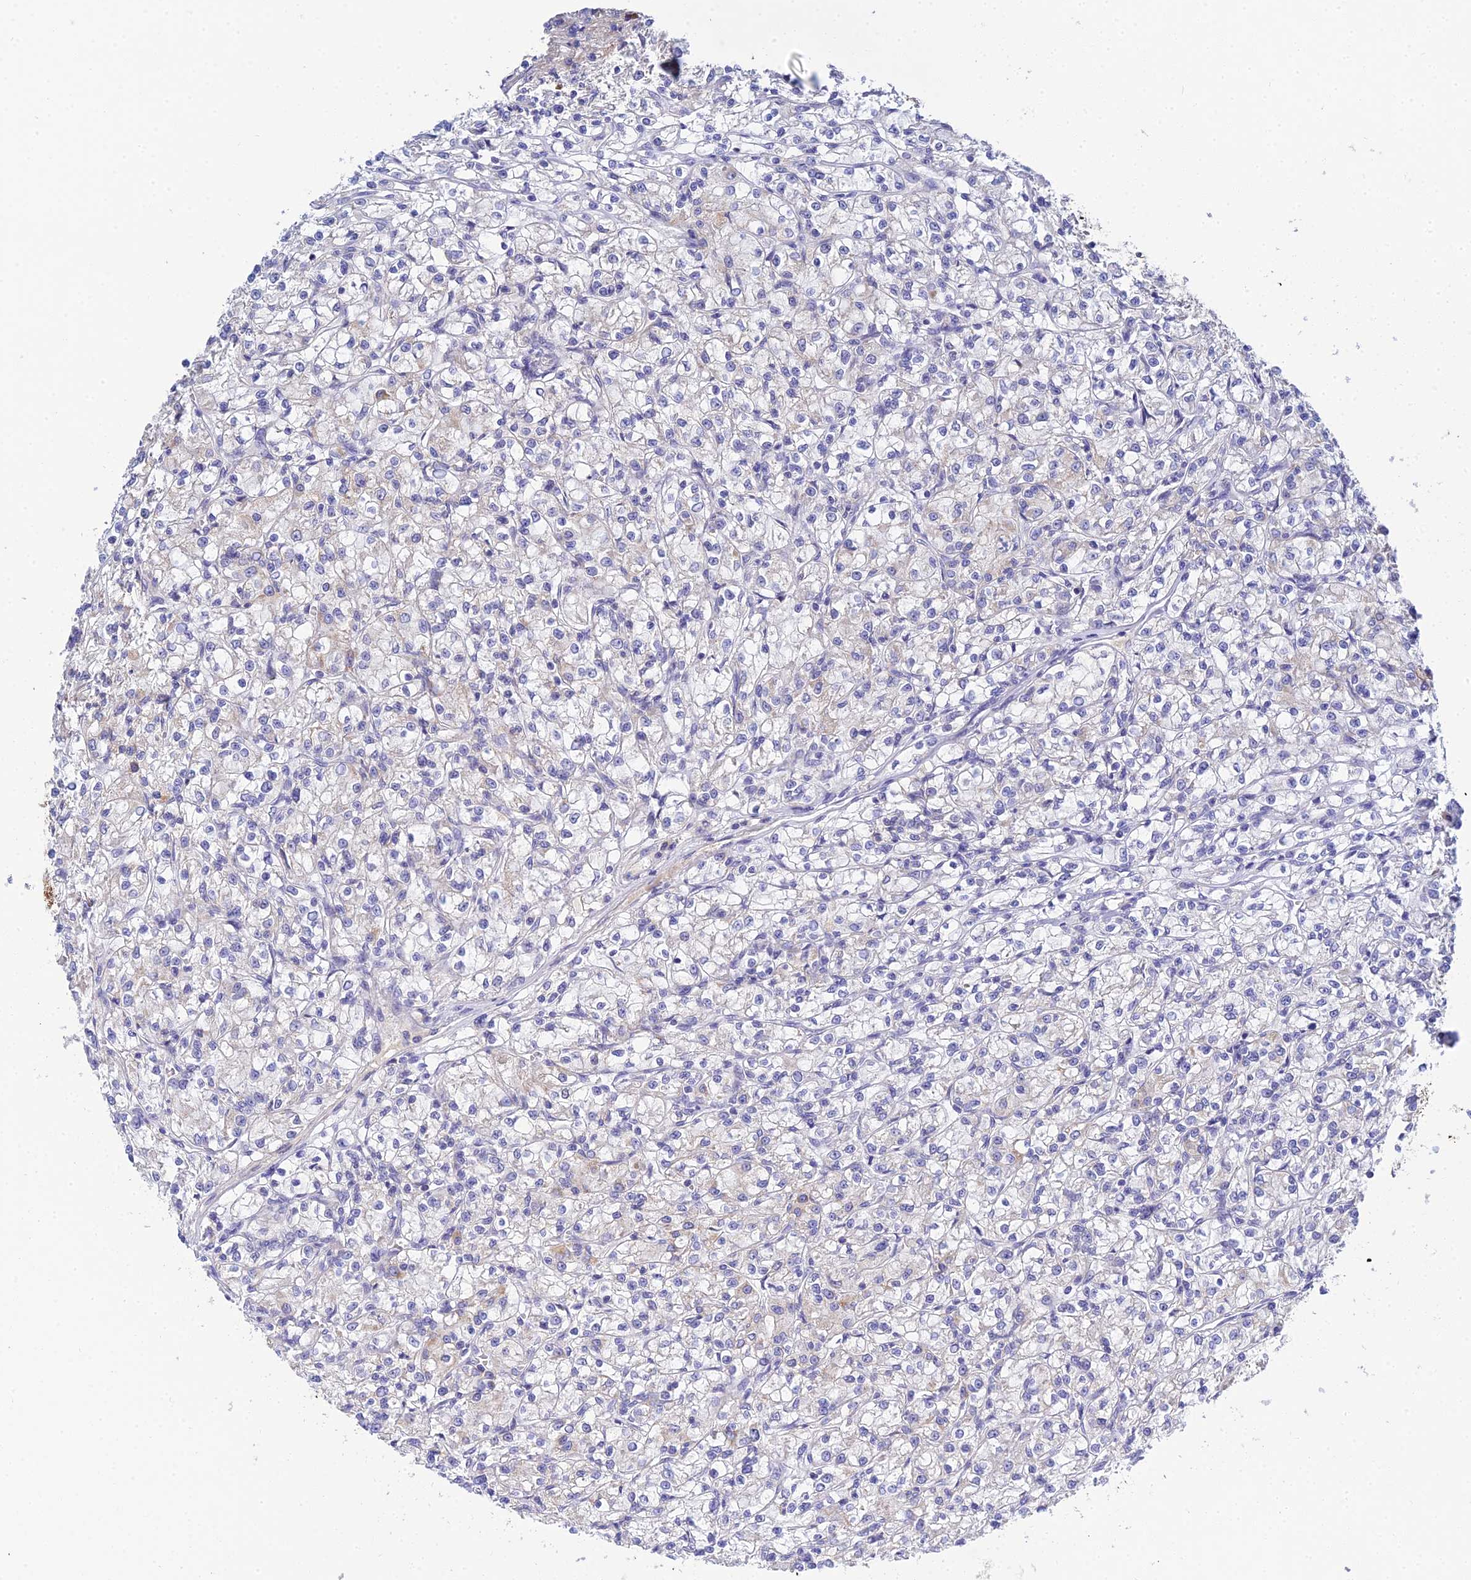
{"staining": {"intensity": "negative", "quantity": "none", "location": "none"}, "tissue": "renal cancer", "cell_type": "Tumor cells", "image_type": "cancer", "snomed": [{"axis": "morphology", "description": "Adenocarcinoma, NOS"}, {"axis": "topography", "description": "Kidney"}], "caption": "Immunohistochemistry (IHC) histopathology image of neoplastic tissue: renal cancer stained with DAB (3,3'-diaminobenzidine) demonstrates no significant protein staining in tumor cells.", "gene": "ZXDA", "patient": {"sex": "female", "age": 59}}